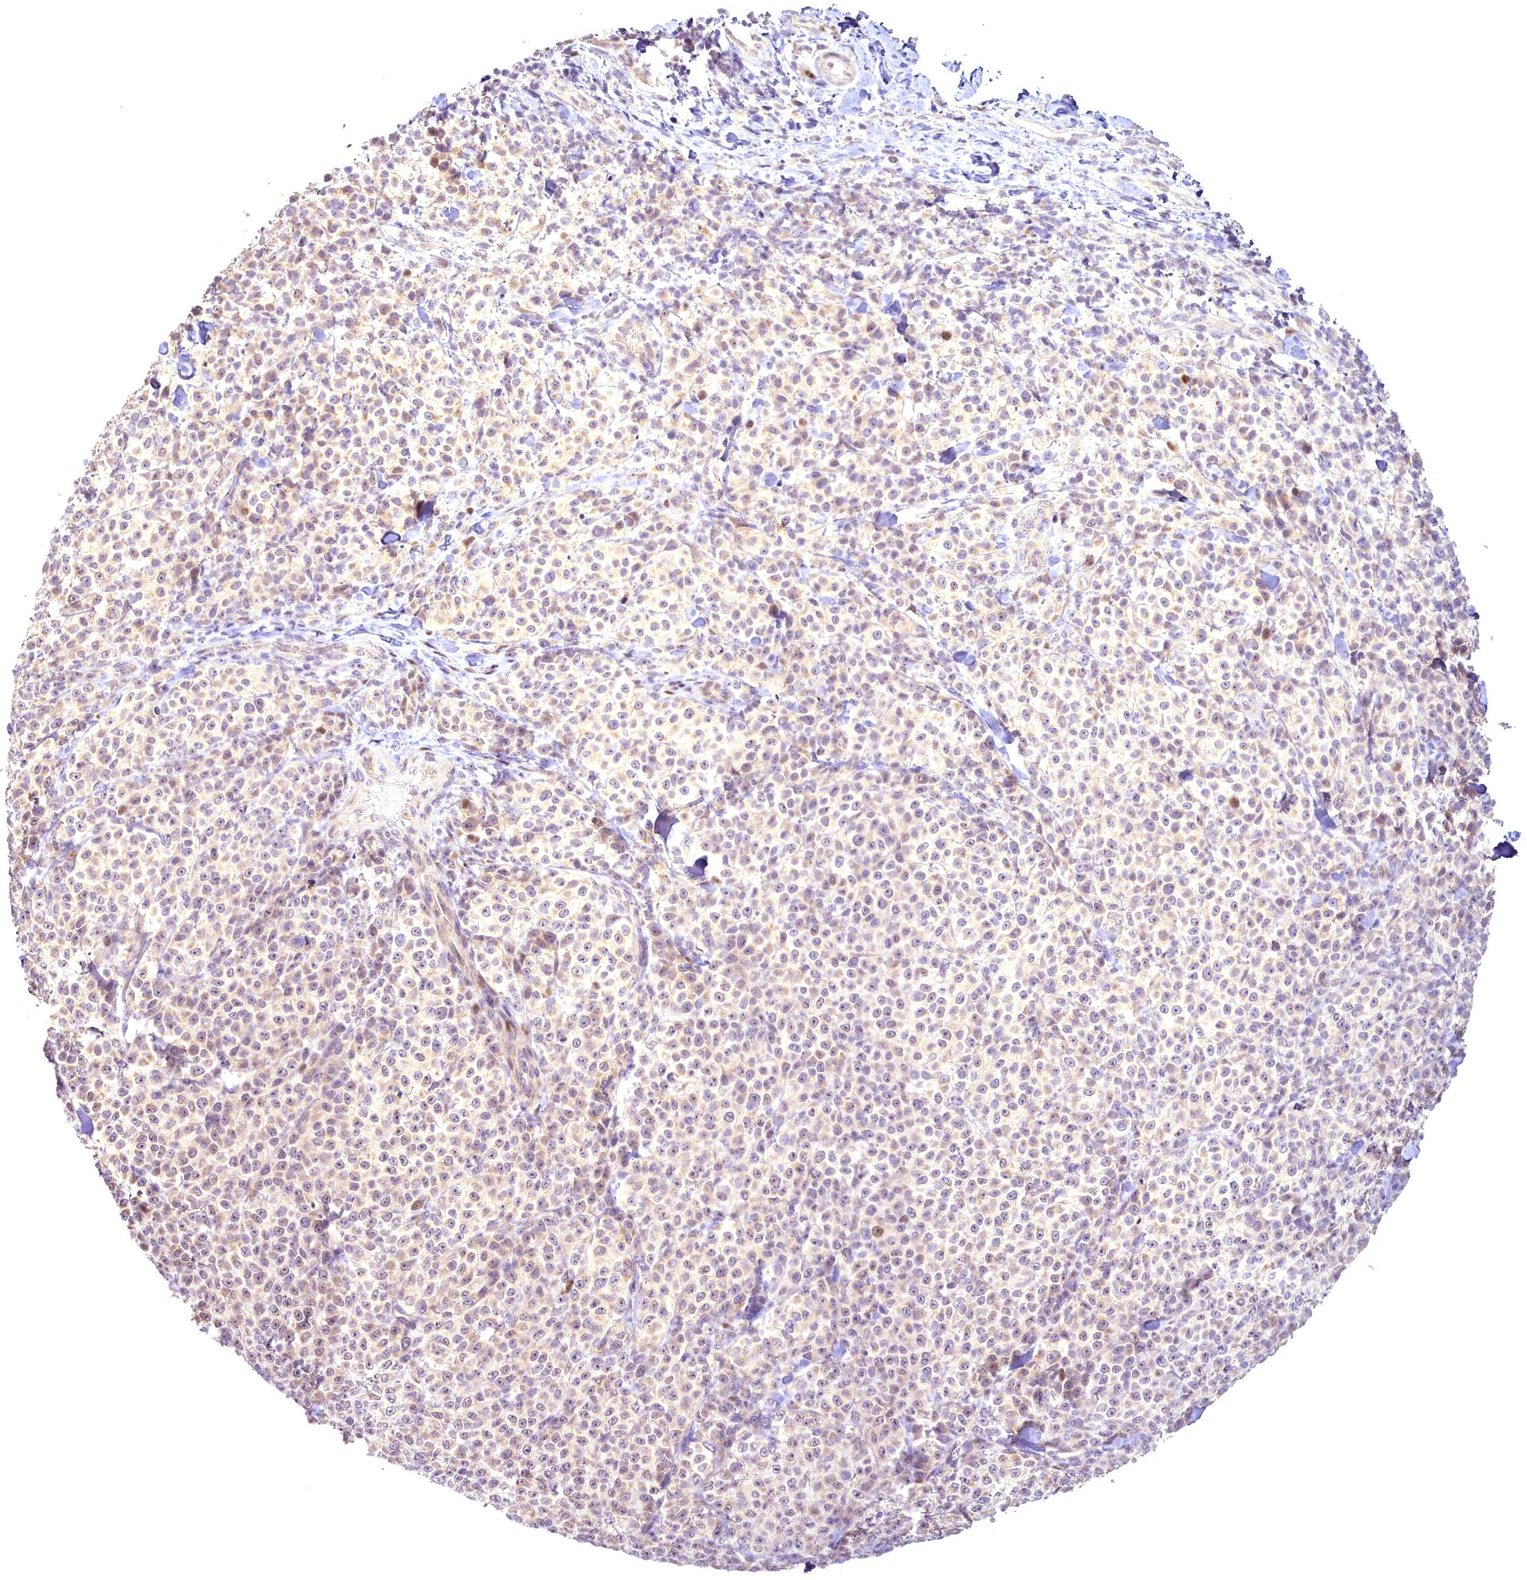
{"staining": {"intensity": "weak", "quantity": "25%-75%", "location": "cytoplasmic/membranous,nuclear"}, "tissue": "melanoma", "cell_type": "Tumor cells", "image_type": "cancer", "snomed": [{"axis": "morphology", "description": "Normal tissue, NOS"}, {"axis": "morphology", "description": "Malignant melanoma, NOS"}, {"axis": "topography", "description": "Skin"}], "caption": "DAB (3,3'-diaminobenzidine) immunohistochemical staining of human malignant melanoma reveals weak cytoplasmic/membranous and nuclear protein expression in approximately 25%-75% of tumor cells.", "gene": "AP1M1", "patient": {"sex": "female", "age": 34}}